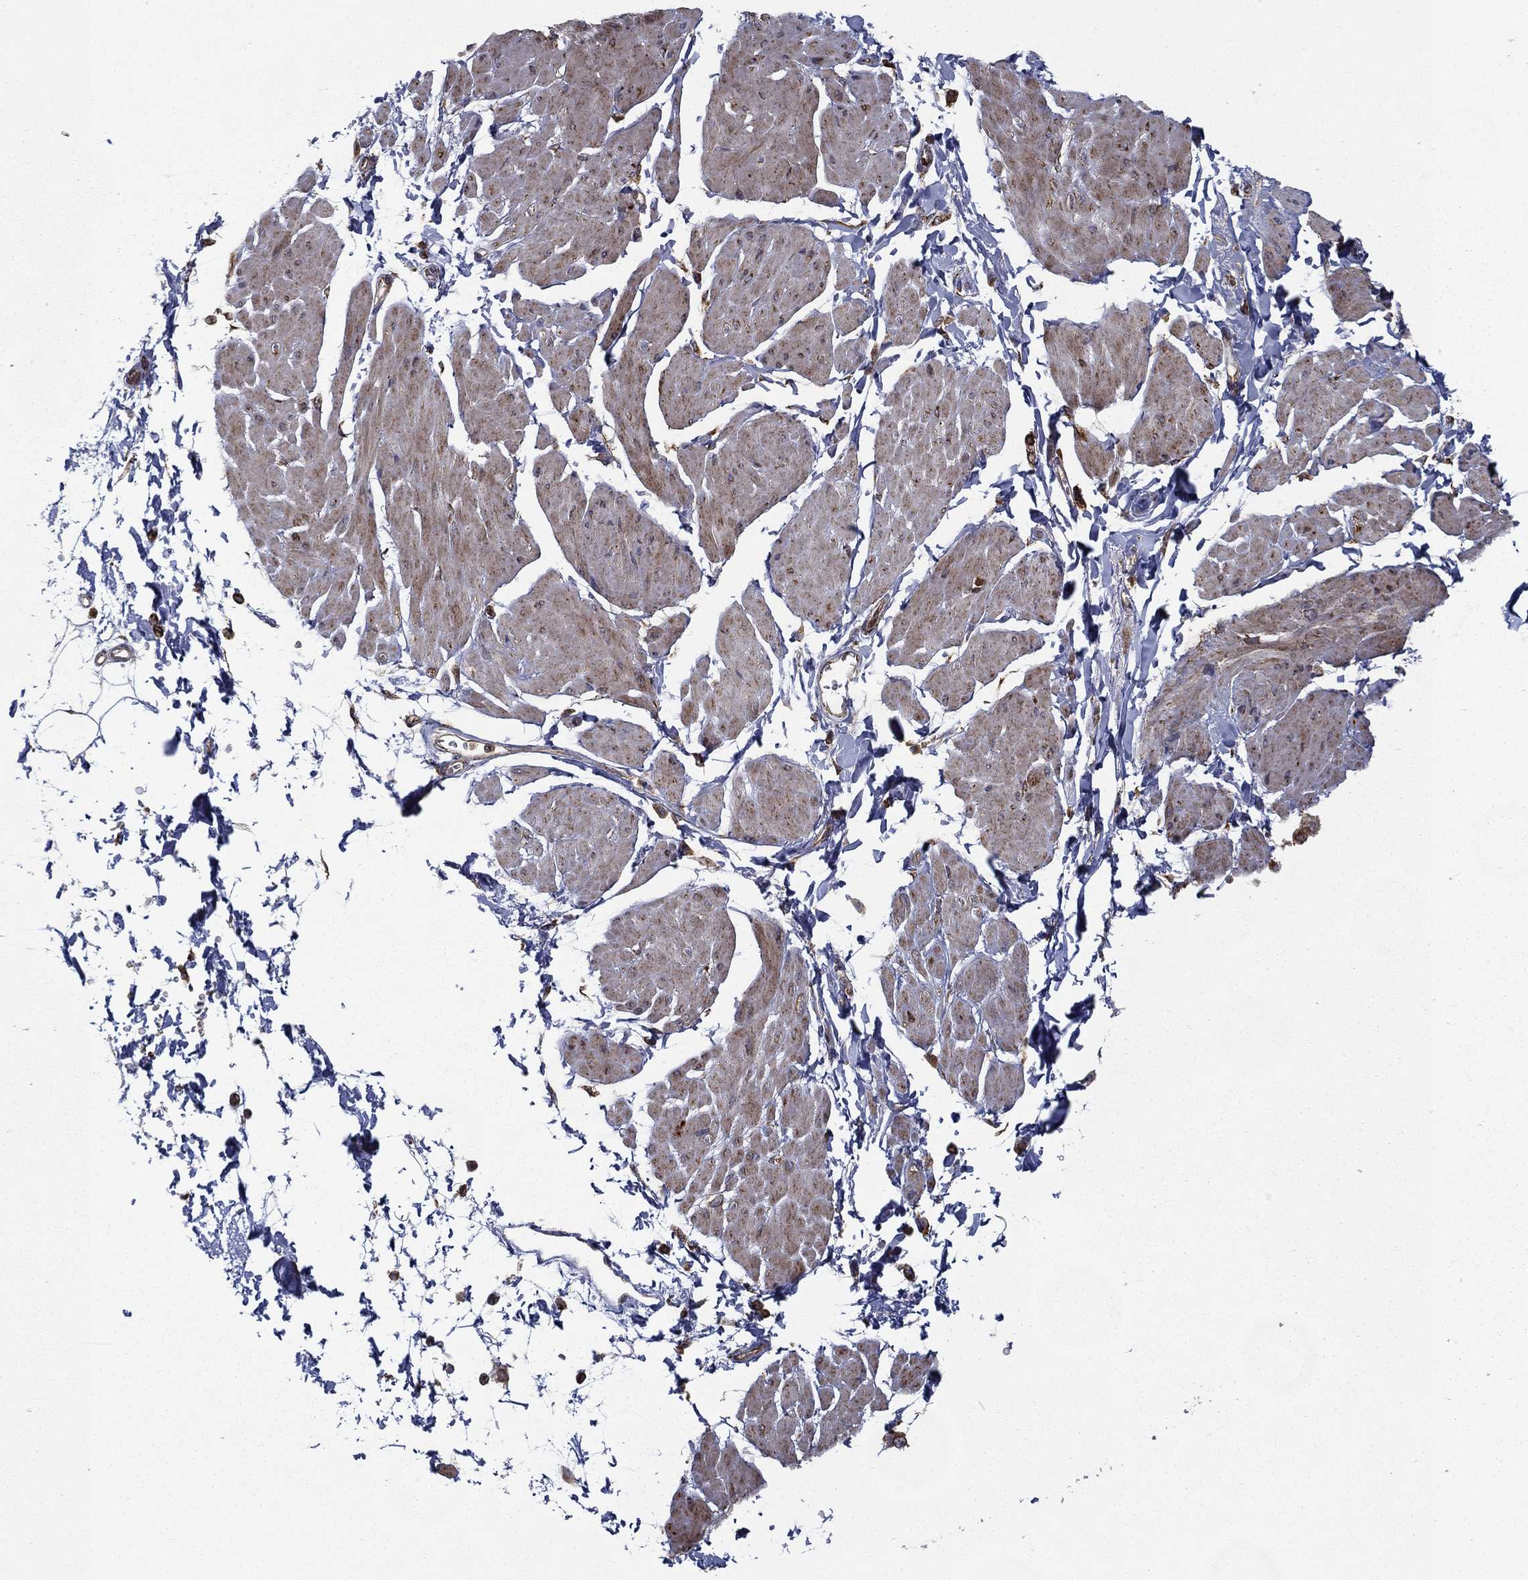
{"staining": {"intensity": "moderate", "quantity": "25%-75%", "location": "cytoplasmic/membranous"}, "tissue": "smooth muscle", "cell_type": "Smooth muscle cells", "image_type": "normal", "snomed": [{"axis": "morphology", "description": "Normal tissue, NOS"}, {"axis": "topography", "description": "Adipose tissue"}, {"axis": "topography", "description": "Smooth muscle"}, {"axis": "topography", "description": "Peripheral nerve tissue"}], "caption": "The photomicrograph exhibits immunohistochemical staining of unremarkable smooth muscle. There is moderate cytoplasmic/membranous positivity is present in approximately 25%-75% of smooth muscle cells.", "gene": "MT", "patient": {"sex": "male", "age": 83}}